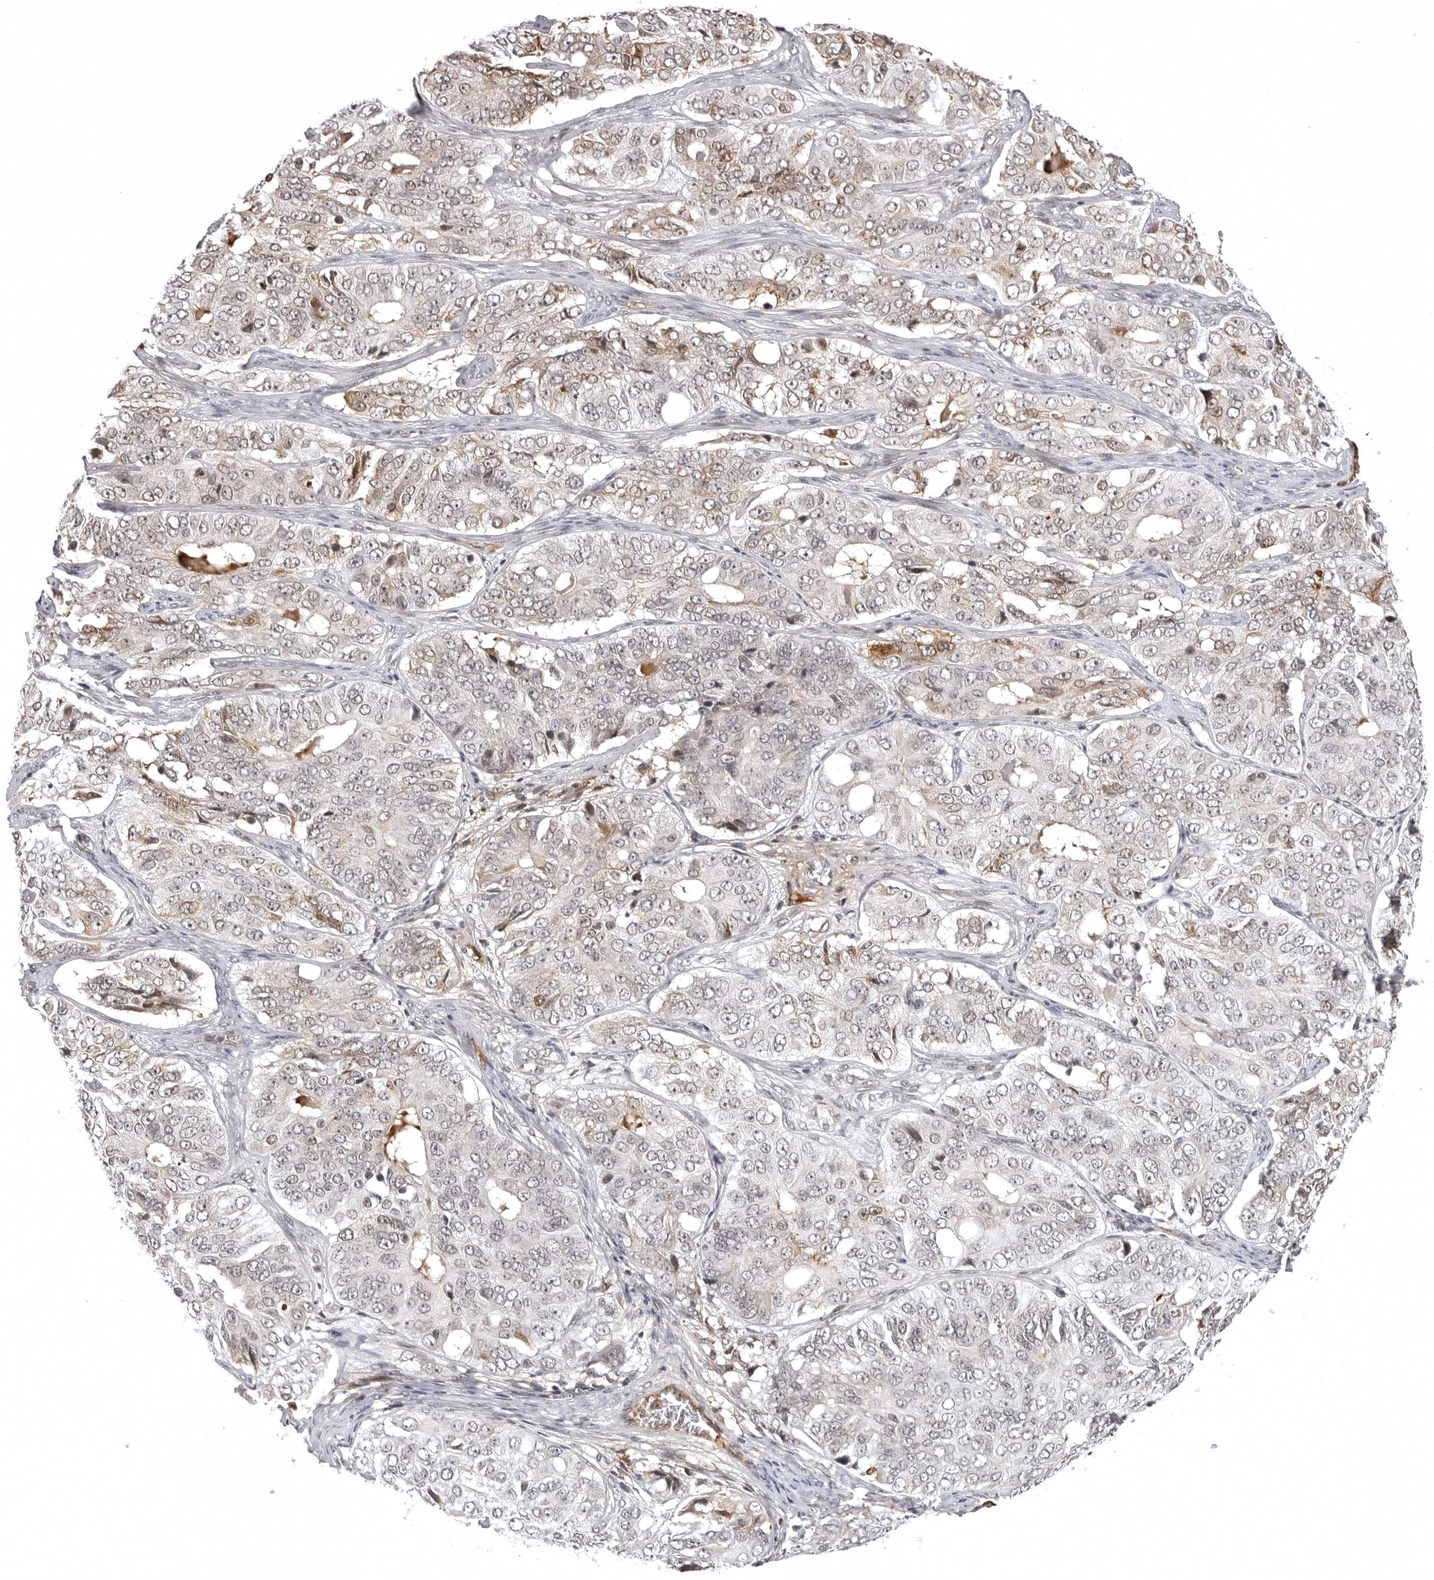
{"staining": {"intensity": "moderate", "quantity": "<25%", "location": "cytoplasmic/membranous"}, "tissue": "ovarian cancer", "cell_type": "Tumor cells", "image_type": "cancer", "snomed": [{"axis": "morphology", "description": "Carcinoma, endometroid"}, {"axis": "topography", "description": "Ovary"}], "caption": "Brown immunohistochemical staining in human endometroid carcinoma (ovarian) shows moderate cytoplasmic/membranous positivity in about <25% of tumor cells. (brown staining indicates protein expression, while blue staining denotes nuclei).", "gene": "PHF3", "patient": {"sex": "female", "age": 51}}